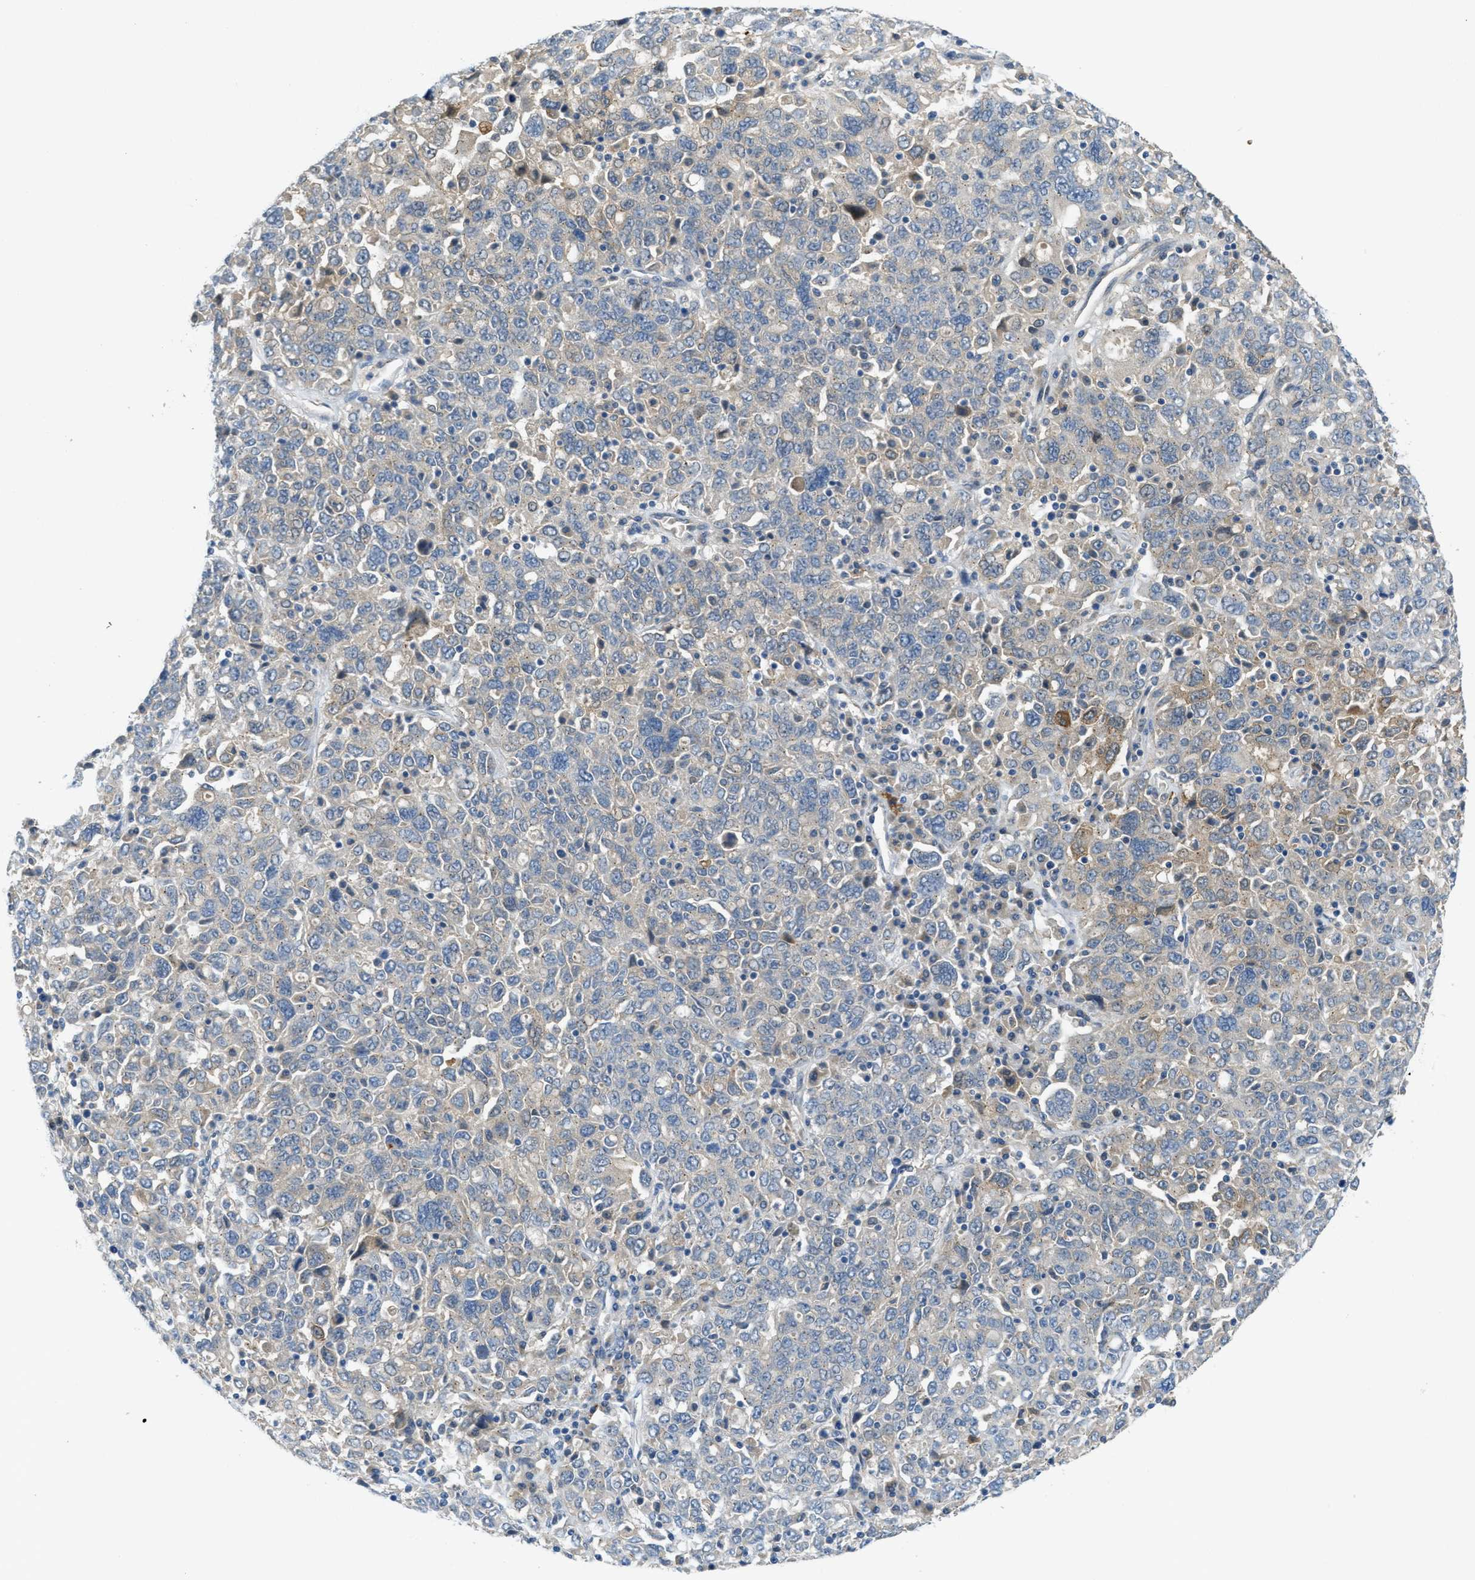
{"staining": {"intensity": "negative", "quantity": "none", "location": "none"}, "tissue": "ovarian cancer", "cell_type": "Tumor cells", "image_type": "cancer", "snomed": [{"axis": "morphology", "description": "Carcinoma, endometroid"}, {"axis": "topography", "description": "Ovary"}], "caption": "Tumor cells show no significant protein staining in ovarian cancer (endometroid carcinoma).", "gene": "RIPK2", "patient": {"sex": "female", "age": 62}}